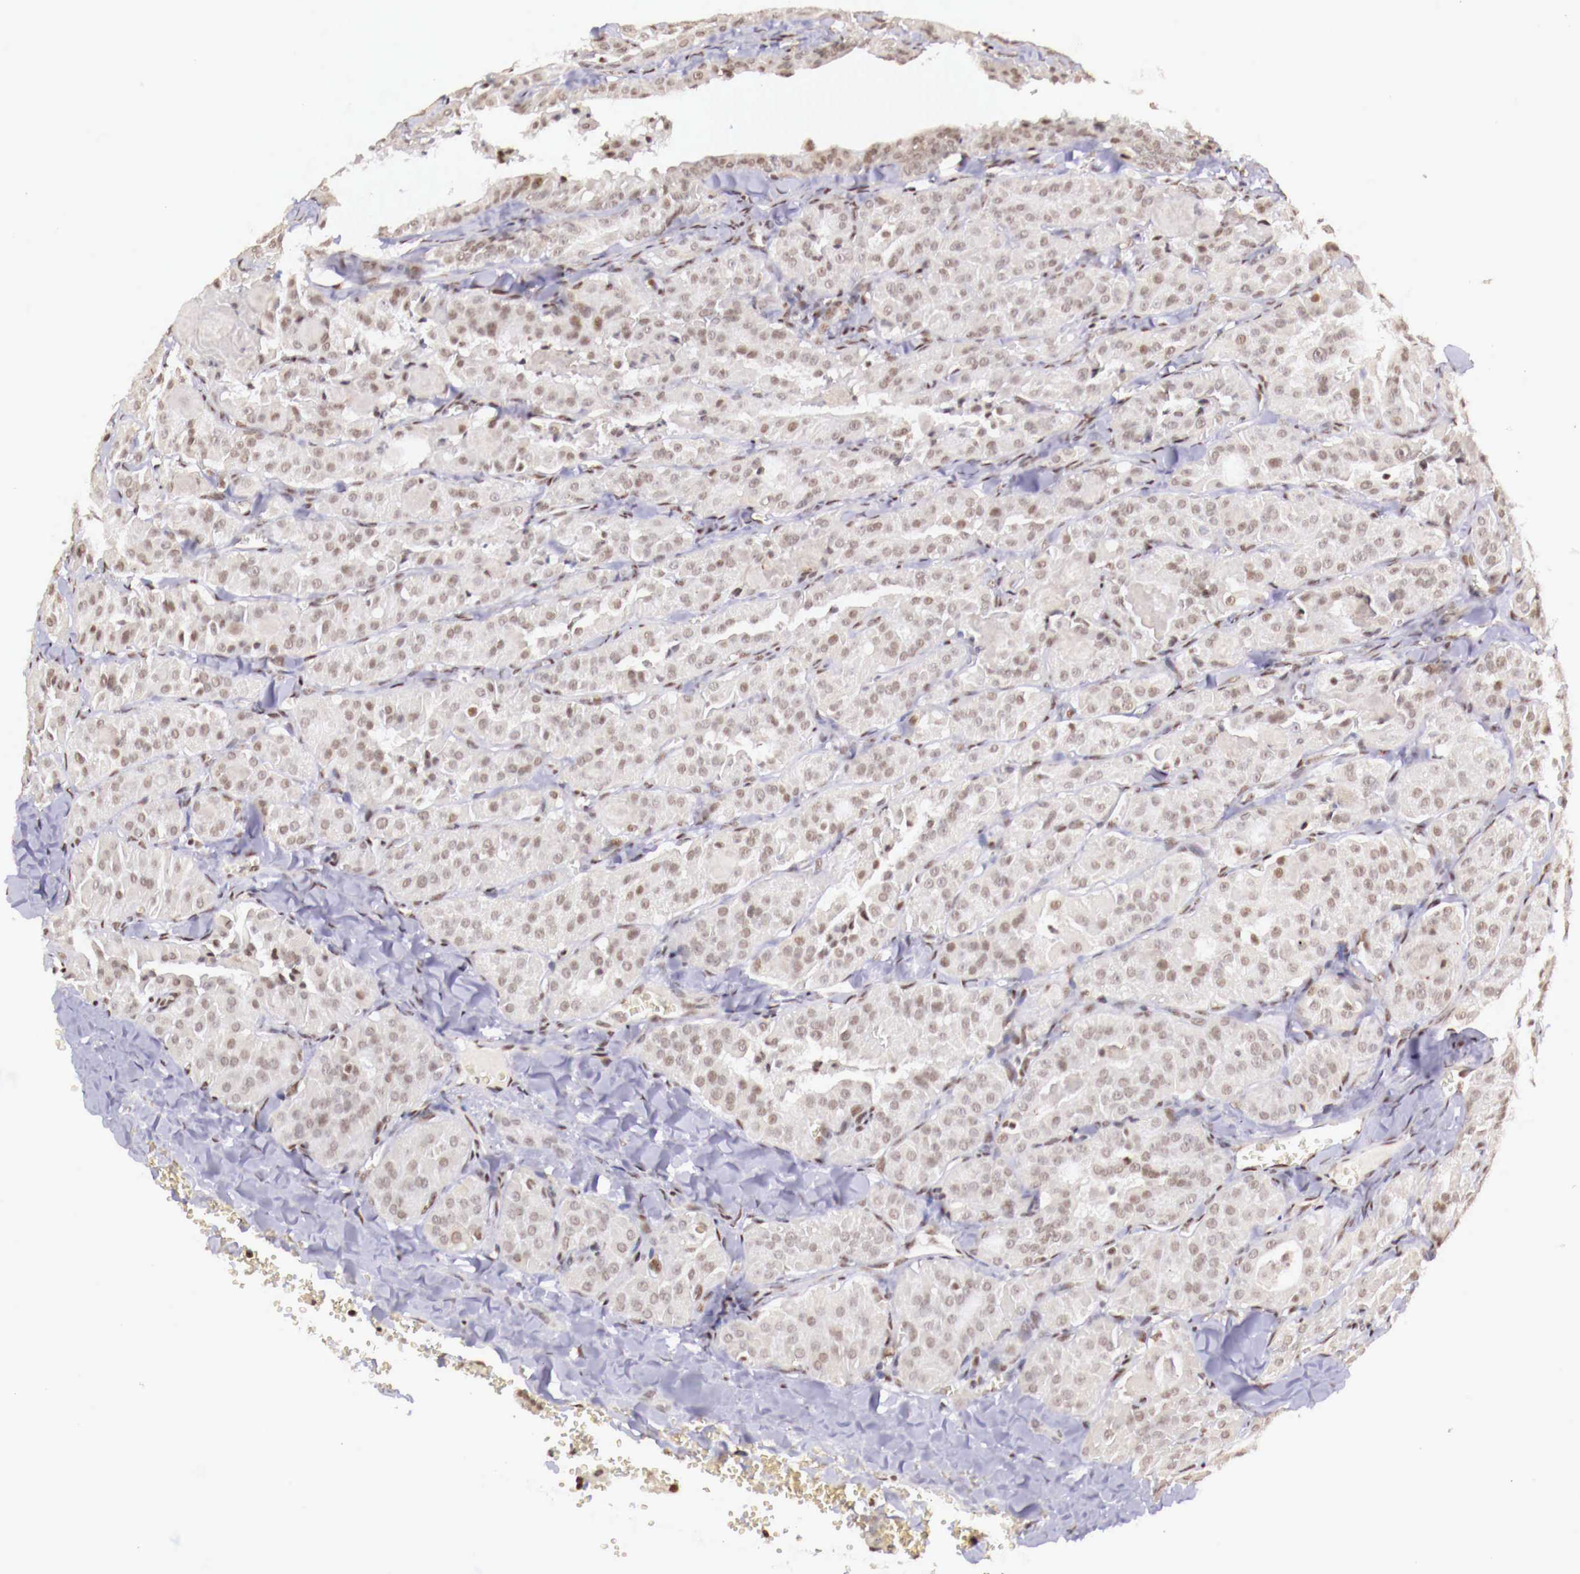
{"staining": {"intensity": "weak", "quantity": "<25%", "location": "nuclear"}, "tissue": "thyroid cancer", "cell_type": "Tumor cells", "image_type": "cancer", "snomed": [{"axis": "morphology", "description": "Carcinoma, NOS"}, {"axis": "topography", "description": "Thyroid gland"}], "caption": "Human carcinoma (thyroid) stained for a protein using immunohistochemistry reveals no staining in tumor cells.", "gene": "SP1", "patient": {"sex": "male", "age": 76}}